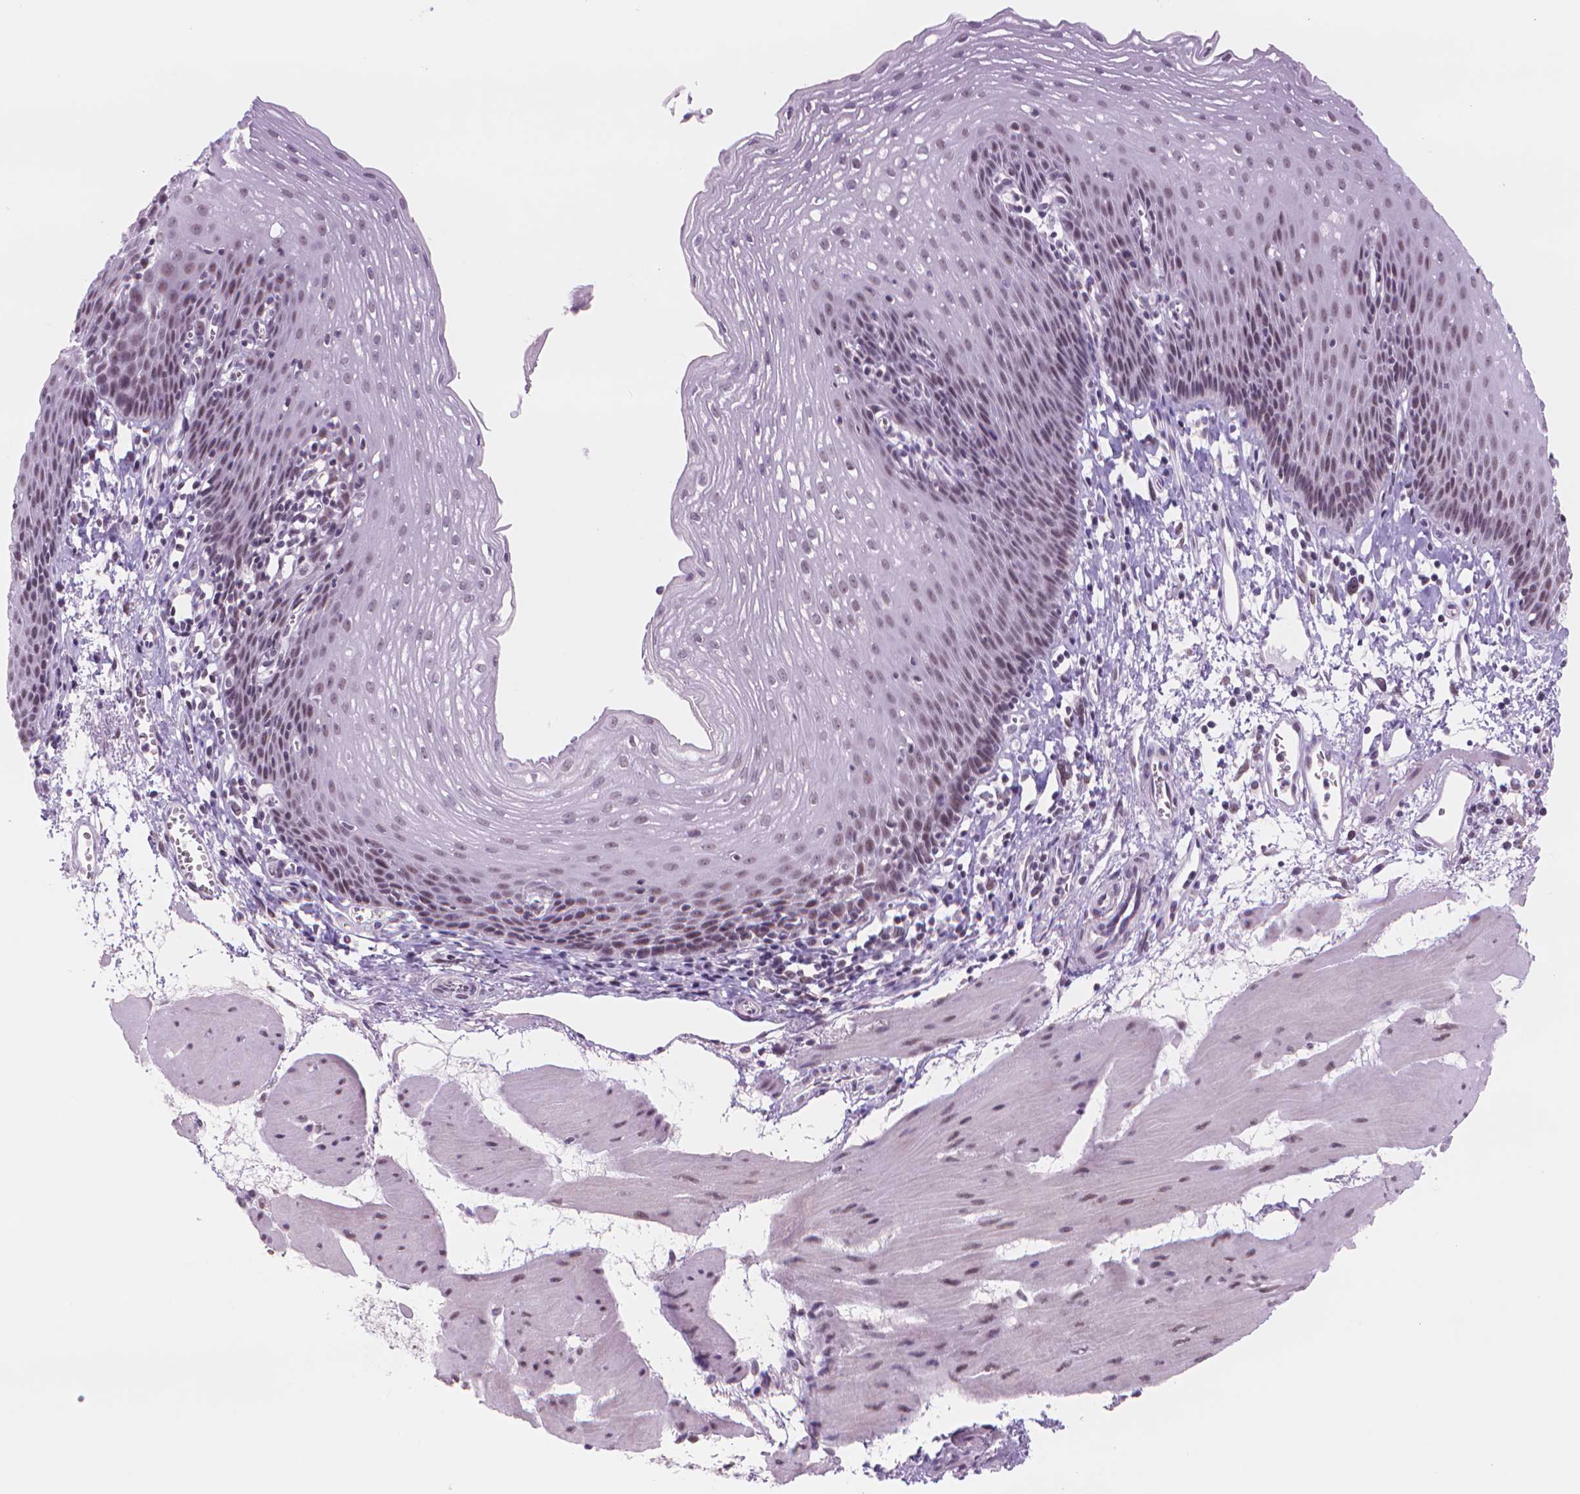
{"staining": {"intensity": "moderate", "quantity": "25%-75%", "location": "nuclear"}, "tissue": "esophagus", "cell_type": "Squamous epithelial cells", "image_type": "normal", "snomed": [{"axis": "morphology", "description": "Normal tissue, NOS"}, {"axis": "topography", "description": "Esophagus"}], "caption": "A brown stain highlights moderate nuclear positivity of a protein in squamous epithelial cells of normal human esophagus.", "gene": "POLR3D", "patient": {"sex": "female", "age": 64}}